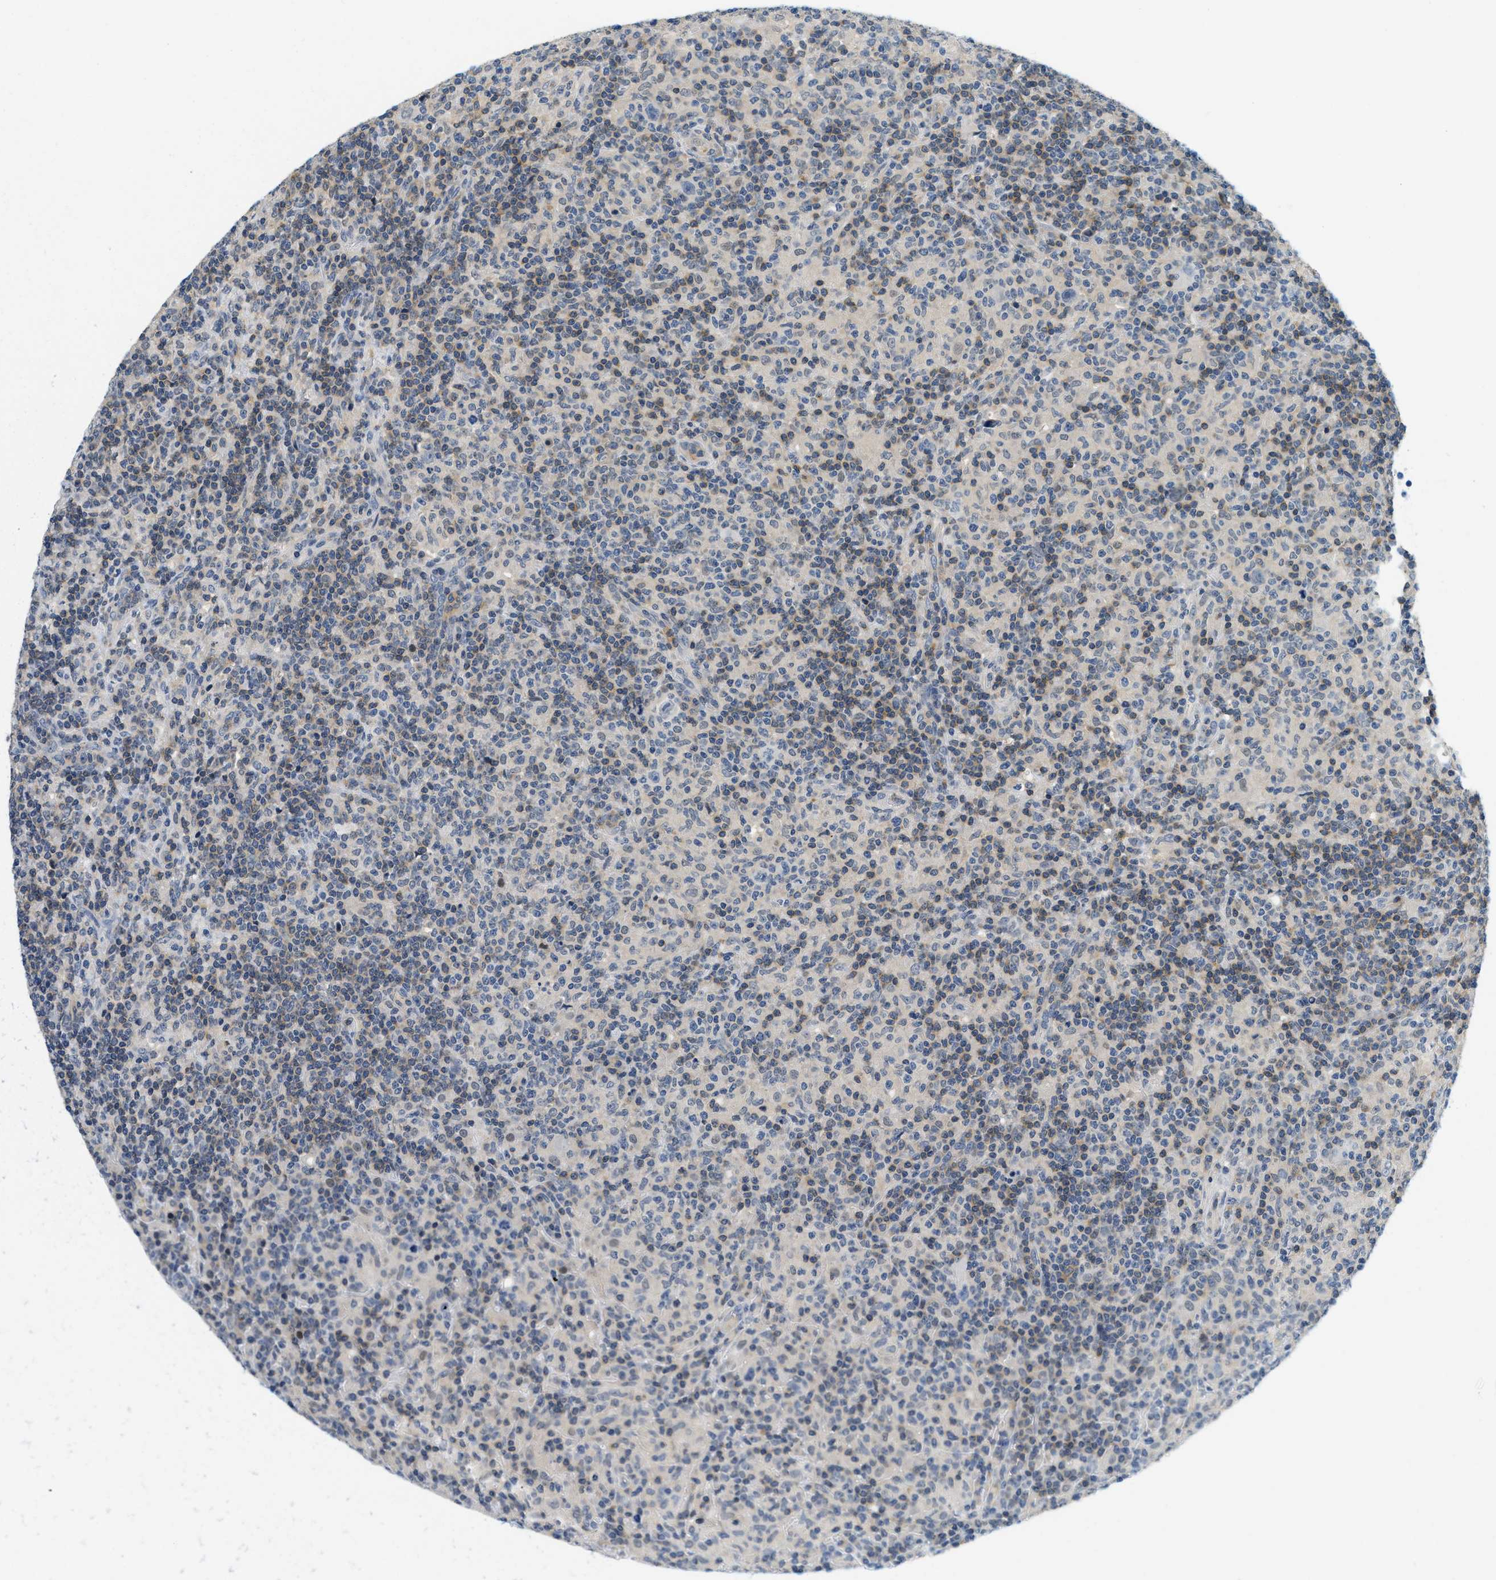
{"staining": {"intensity": "weak", "quantity": "<25%", "location": "cytoplasmic/membranous"}, "tissue": "lymphoma", "cell_type": "Tumor cells", "image_type": "cancer", "snomed": [{"axis": "morphology", "description": "Hodgkin's disease, NOS"}, {"axis": "topography", "description": "Lymph node"}], "caption": "High power microscopy photomicrograph of an immunohistochemistry (IHC) image of lymphoma, revealing no significant staining in tumor cells.", "gene": "RASGRP2", "patient": {"sex": "male", "age": 70}}